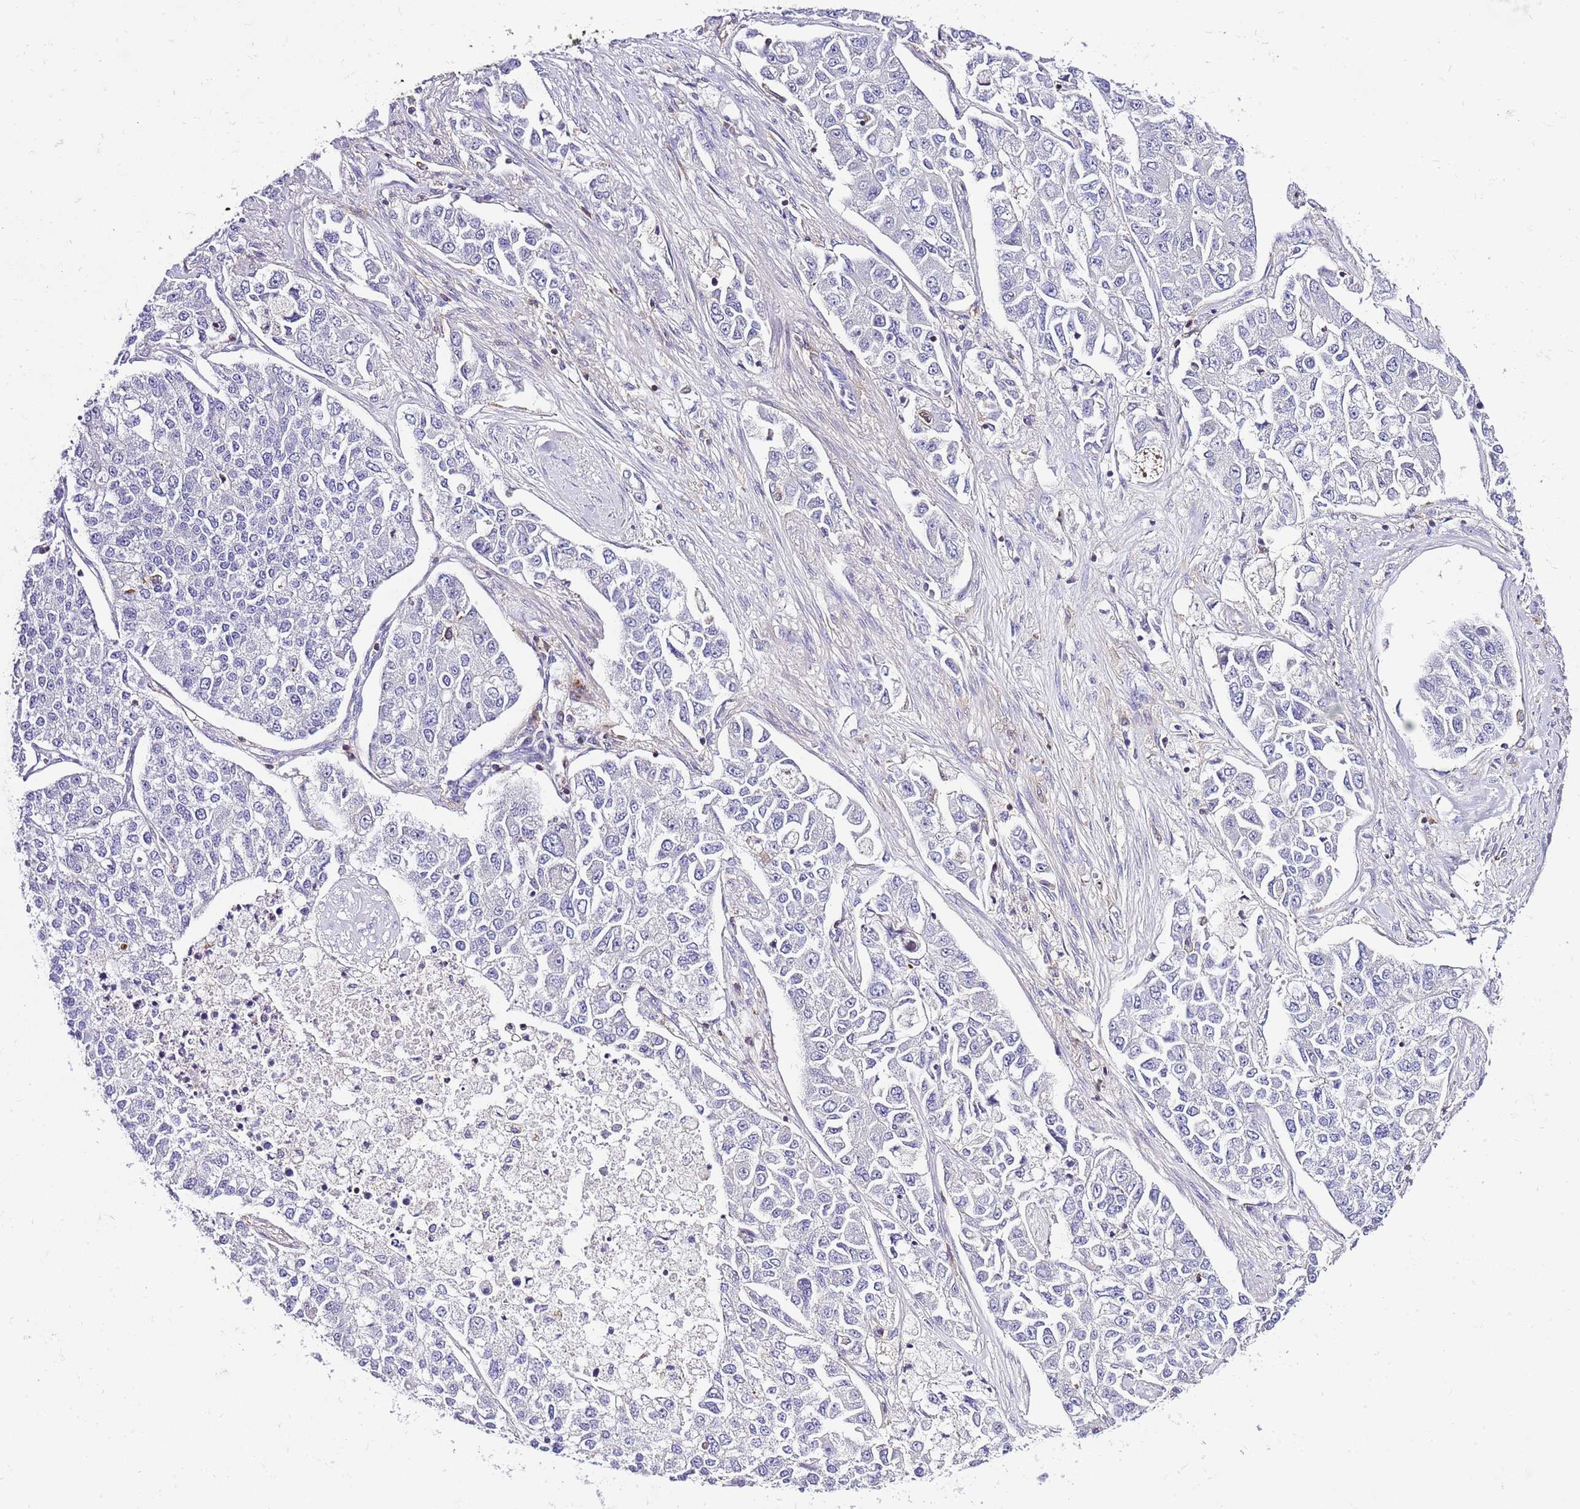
{"staining": {"intensity": "negative", "quantity": "none", "location": "none"}, "tissue": "lung cancer", "cell_type": "Tumor cells", "image_type": "cancer", "snomed": [{"axis": "morphology", "description": "Adenocarcinoma, NOS"}, {"axis": "topography", "description": "Lung"}], "caption": "An immunohistochemistry image of lung adenocarcinoma is shown. There is no staining in tumor cells of lung adenocarcinoma. (Immunohistochemistry, brightfield microscopy, high magnification).", "gene": "EFHD1", "patient": {"sex": "male", "age": 49}}